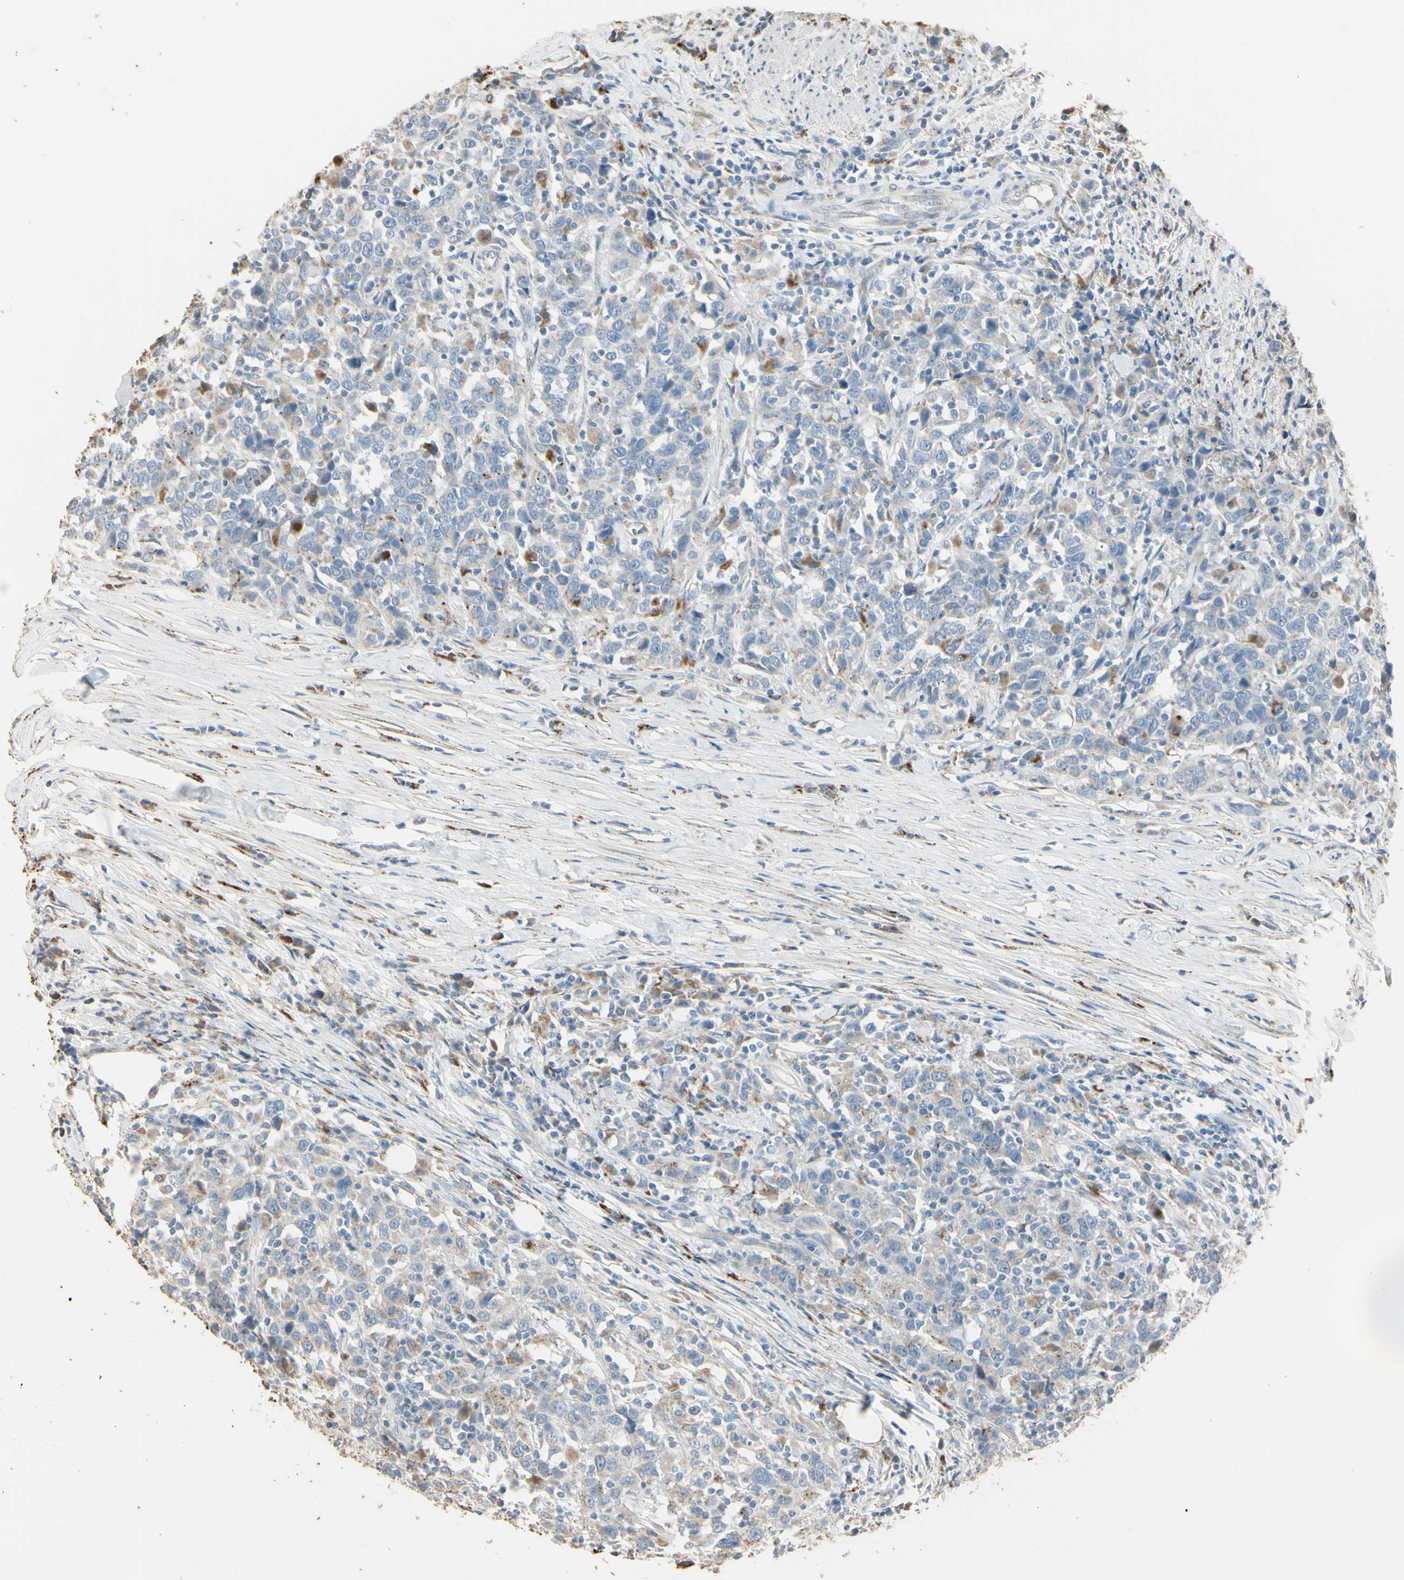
{"staining": {"intensity": "weak", "quantity": "25%-75%", "location": "cytoplasmic/membranous"}, "tissue": "urothelial cancer", "cell_type": "Tumor cells", "image_type": "cancer", "snomed": [{"axis": "morphology", "description": "Urothelial carcinoma, High grade"}, {"axis": "topography", "description": "Urinary bladder"}], "caption": "Tumor cells display low levels of weak cytoplasmic/membranous positivity in approximately 25%-75% of cells in high-grade urothelial carcinoma.", "gene": "ANGPTL1", "patient": {"sex": "male", "age": 61}}